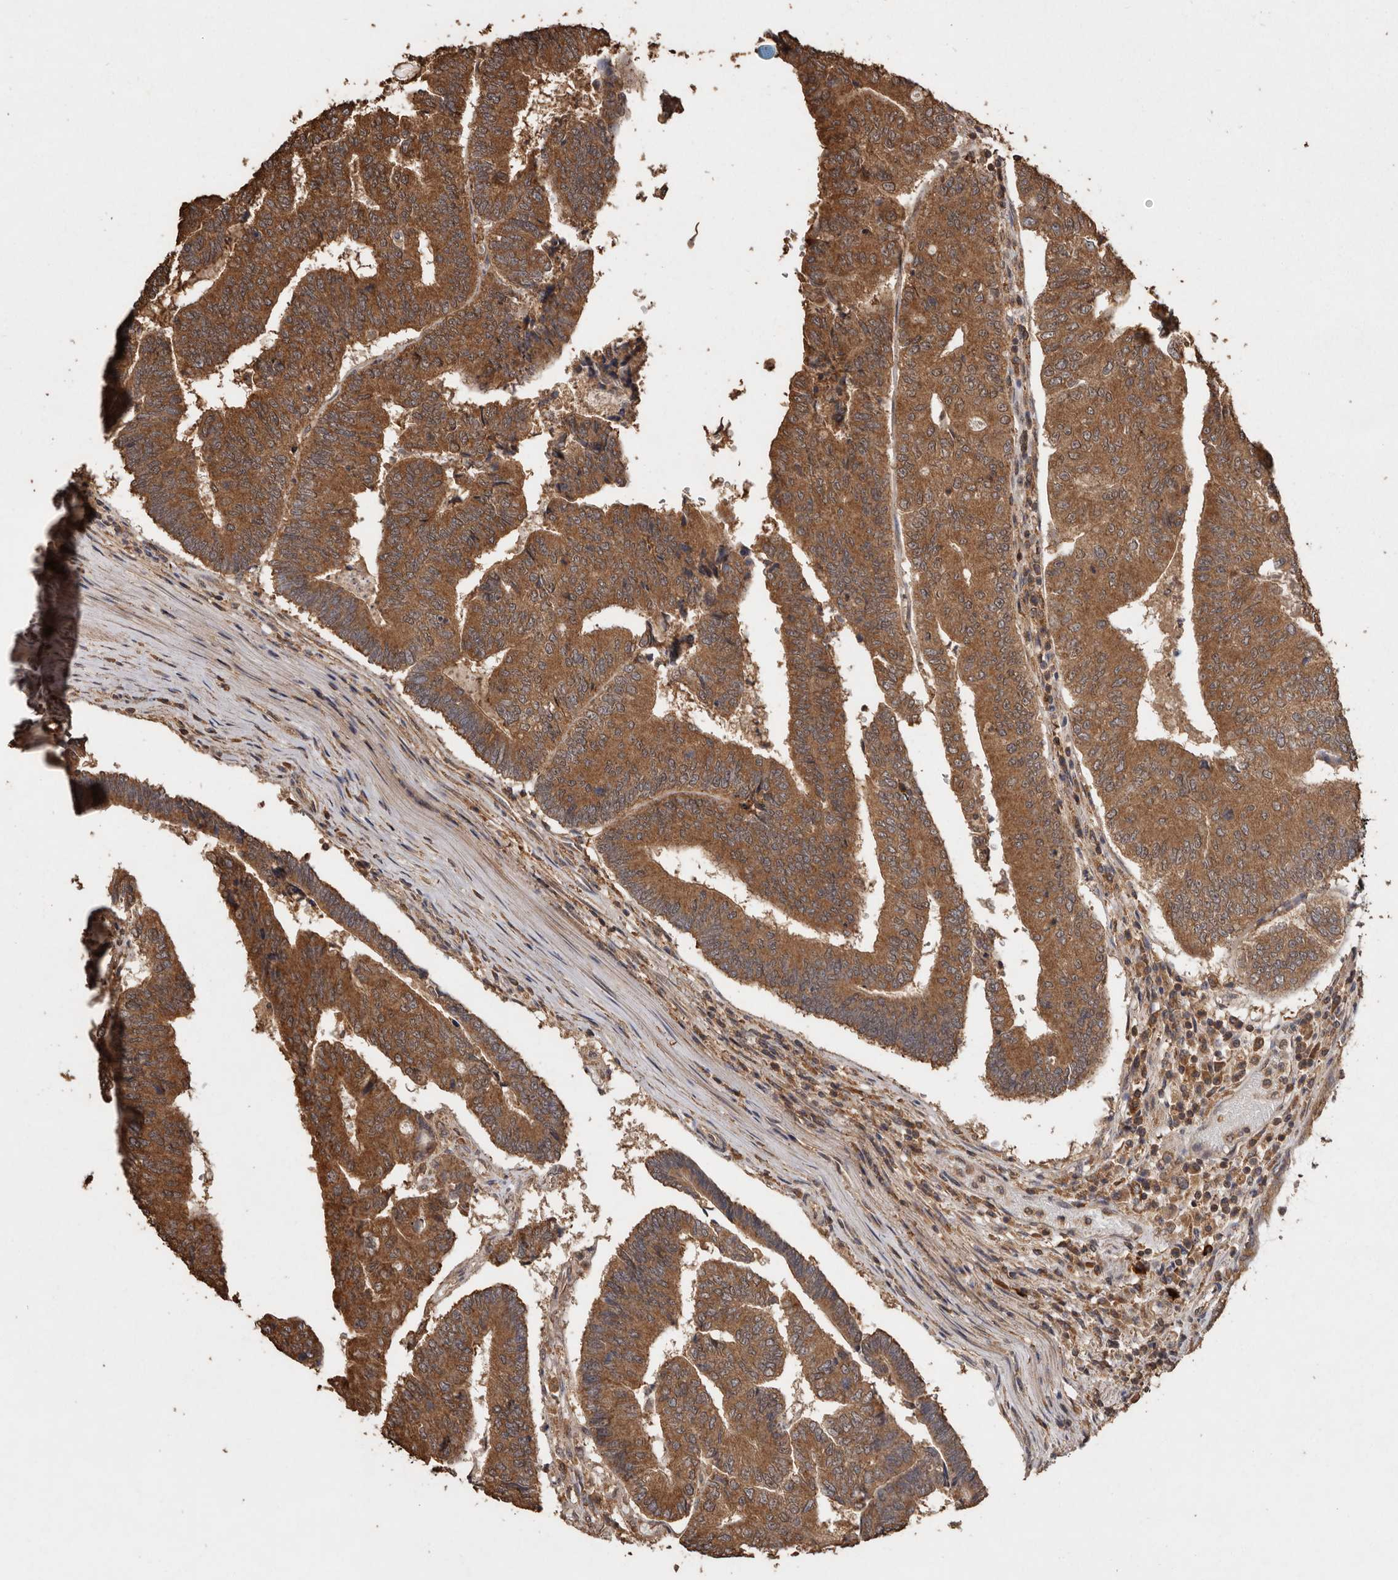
{"staining": {"intensity": "moderate", "quantity": ">75%", "location": "cytoplasmic/membranous"}, "tissue": "colorectal cancer", "cell_type": "Tumor cells", "image_type": "cancer", "snomed": [{"axis": "morphology", "description": "Adenocarcinoma, NOS"}, {"axis": "topography", "description": "Colon"}], "caption": "Immunohistochemistry (IHC) (DAB) staining of adenocarcinoma (colorectal) reveals moderate cytoplasmic/membranous protein expression in approximately >75% of tumor cells. Using DAB (brown) and hematoxylin (blue) stains, captured at high magnification using brightfield microscopy.", "gene": "RWDD1", "patient": {"sex": "female", "age": 67}}